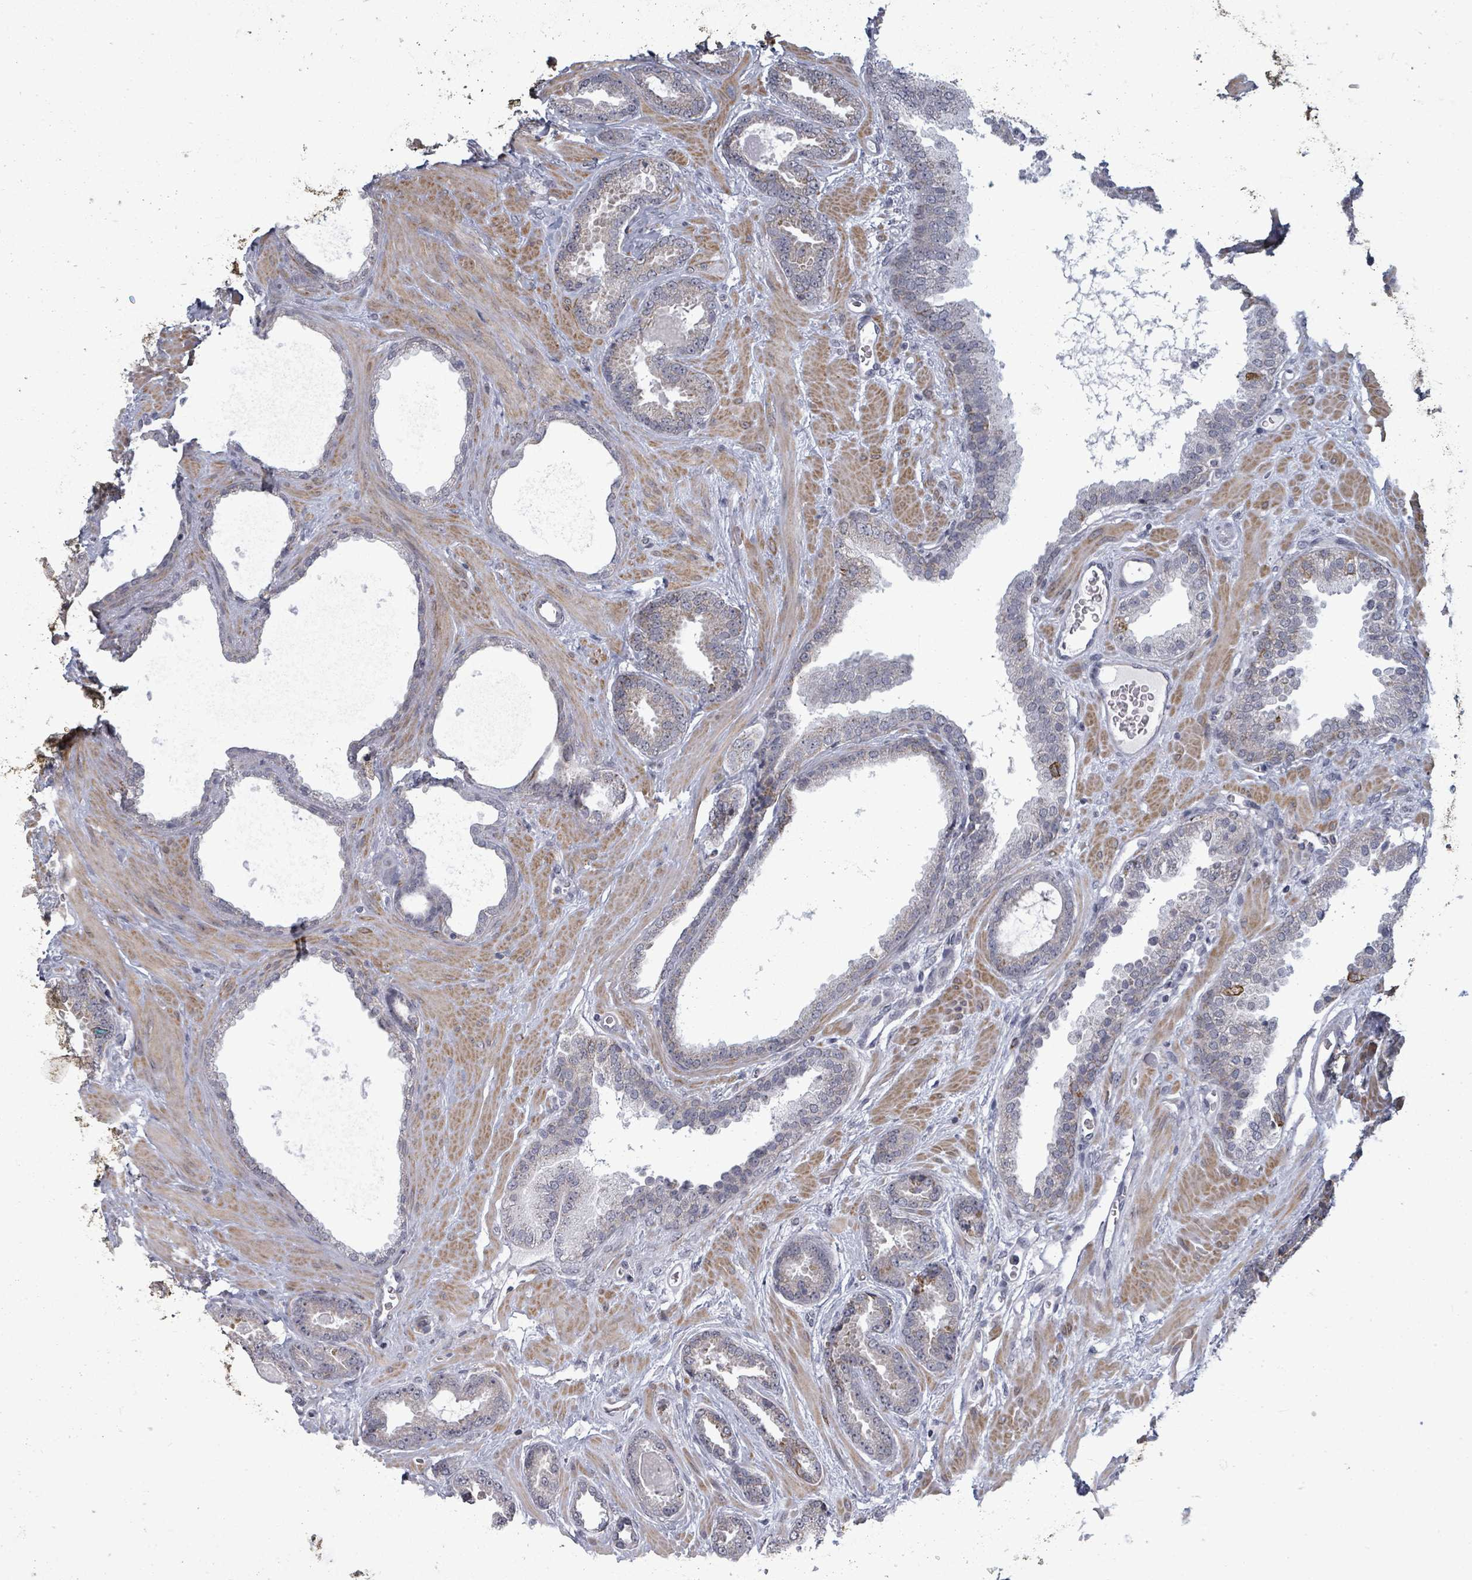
{"staining": {"intensity": "negative", "quantity": "none", "location": "none"}, "tissue": "prostate cancer", "cell_type": "Tumor cells", "image_type": "cancer", "snomed": [{"axis": "morphology", "description": "Adenocarcinoma, Low grade"}, {"axis": "topography", "description": "Prostate"}], "caption": "Tumor cells are negative for protein expression in human prostate cancer (adenocarcinoma (low-grade)).", "gene": "PTPN20", "patient": {"sex": "male", "age": 62}}